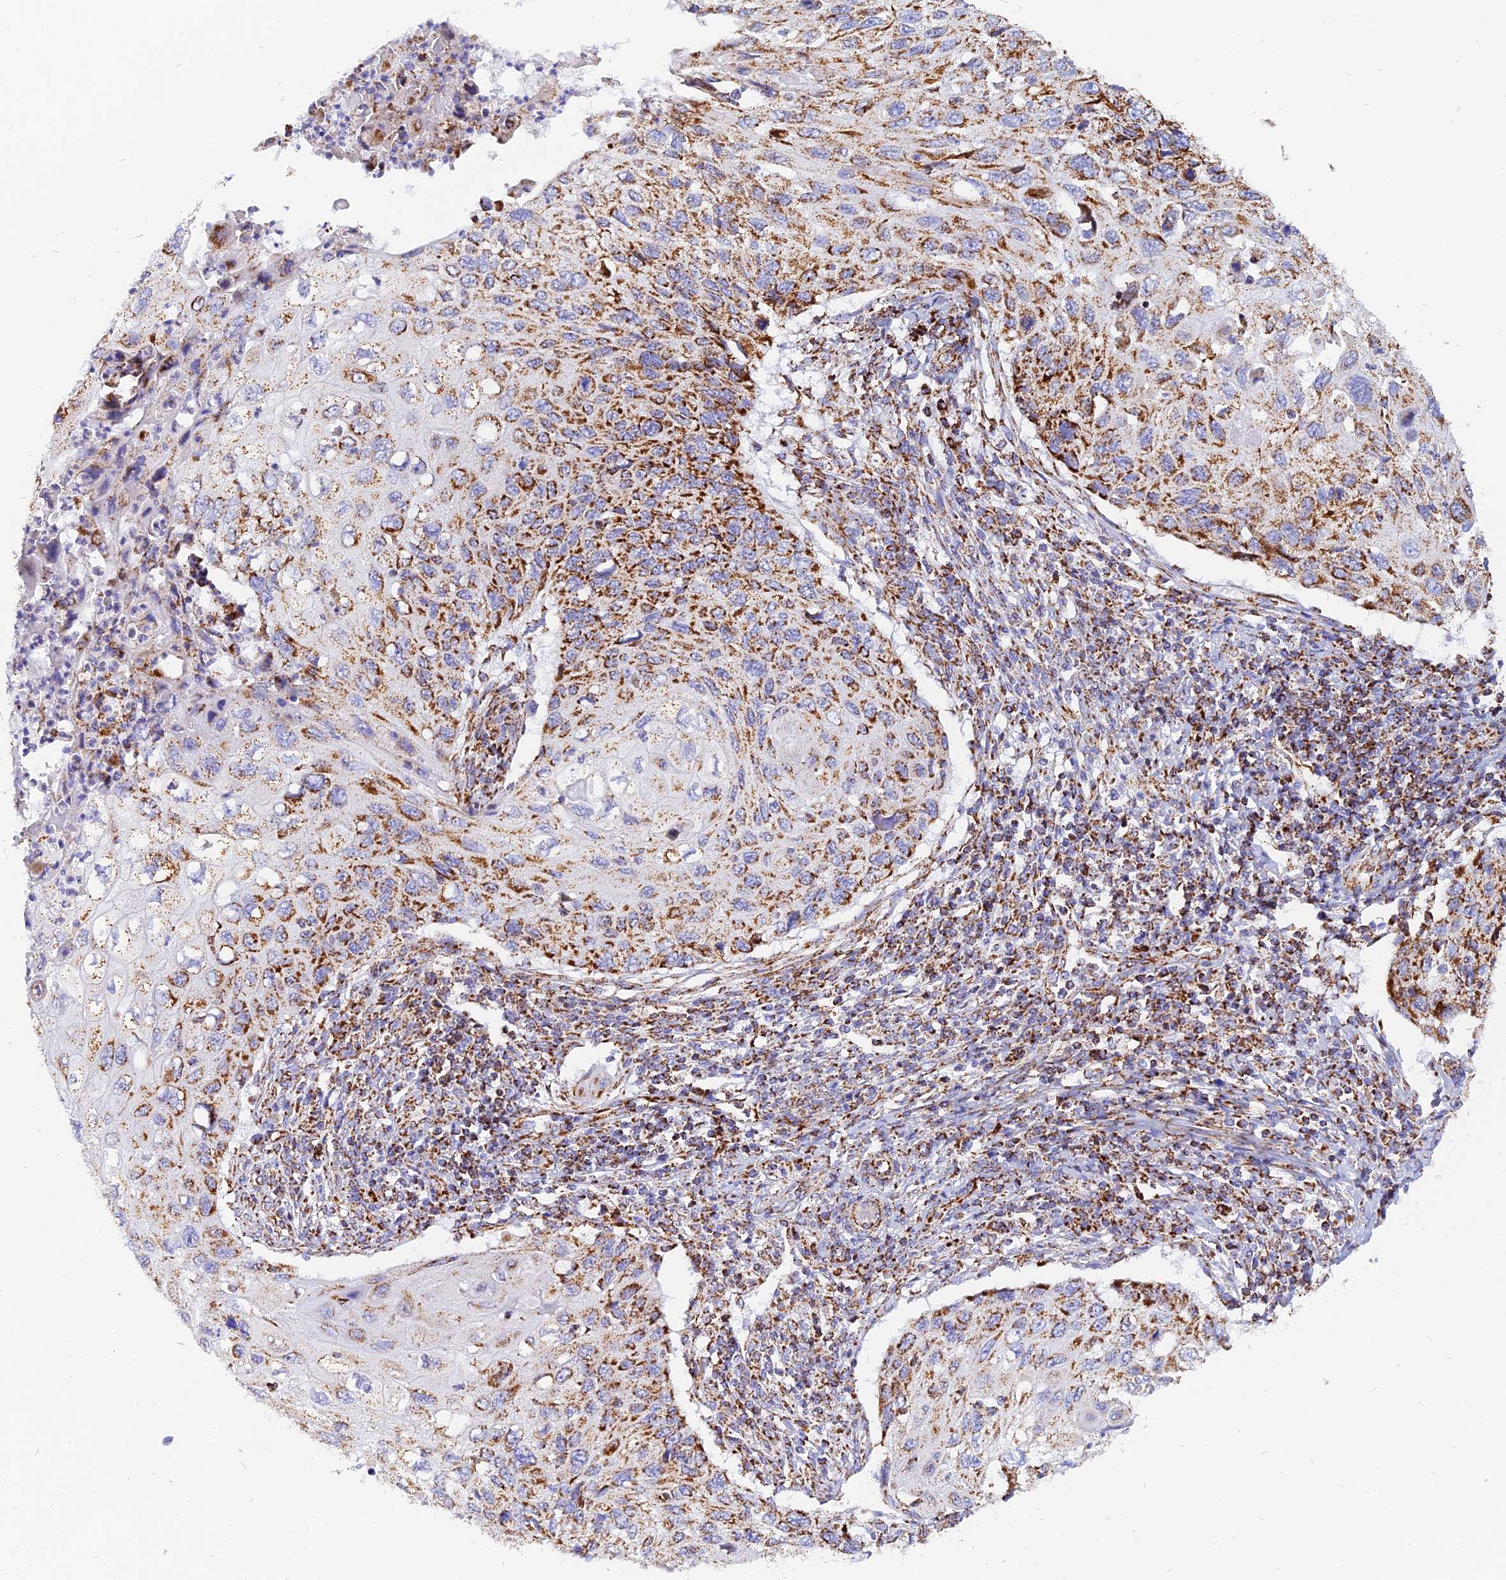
{"staining": {"intensity": "strong", "quantity": "25%-75%", "location": "cytoplasmic/membranous"}, "tissue": "cervical cancer", "cell_type": "Tumor cells", "image_type": "cancer", "snomed": [{"axis": "morphology", "description": "Squamous cell carcinoma, NOS"}, {"axis": "topography", "description": "Cervix"}], "caption": "About 25%-75% of tumor cells in human cervical cancer display strong cytoplasmic/membranous protein staining as visualized by brown immunohistochemical staining.", "gene": "NDUFB6", "patient": {"sex": "female", "age": 70}}